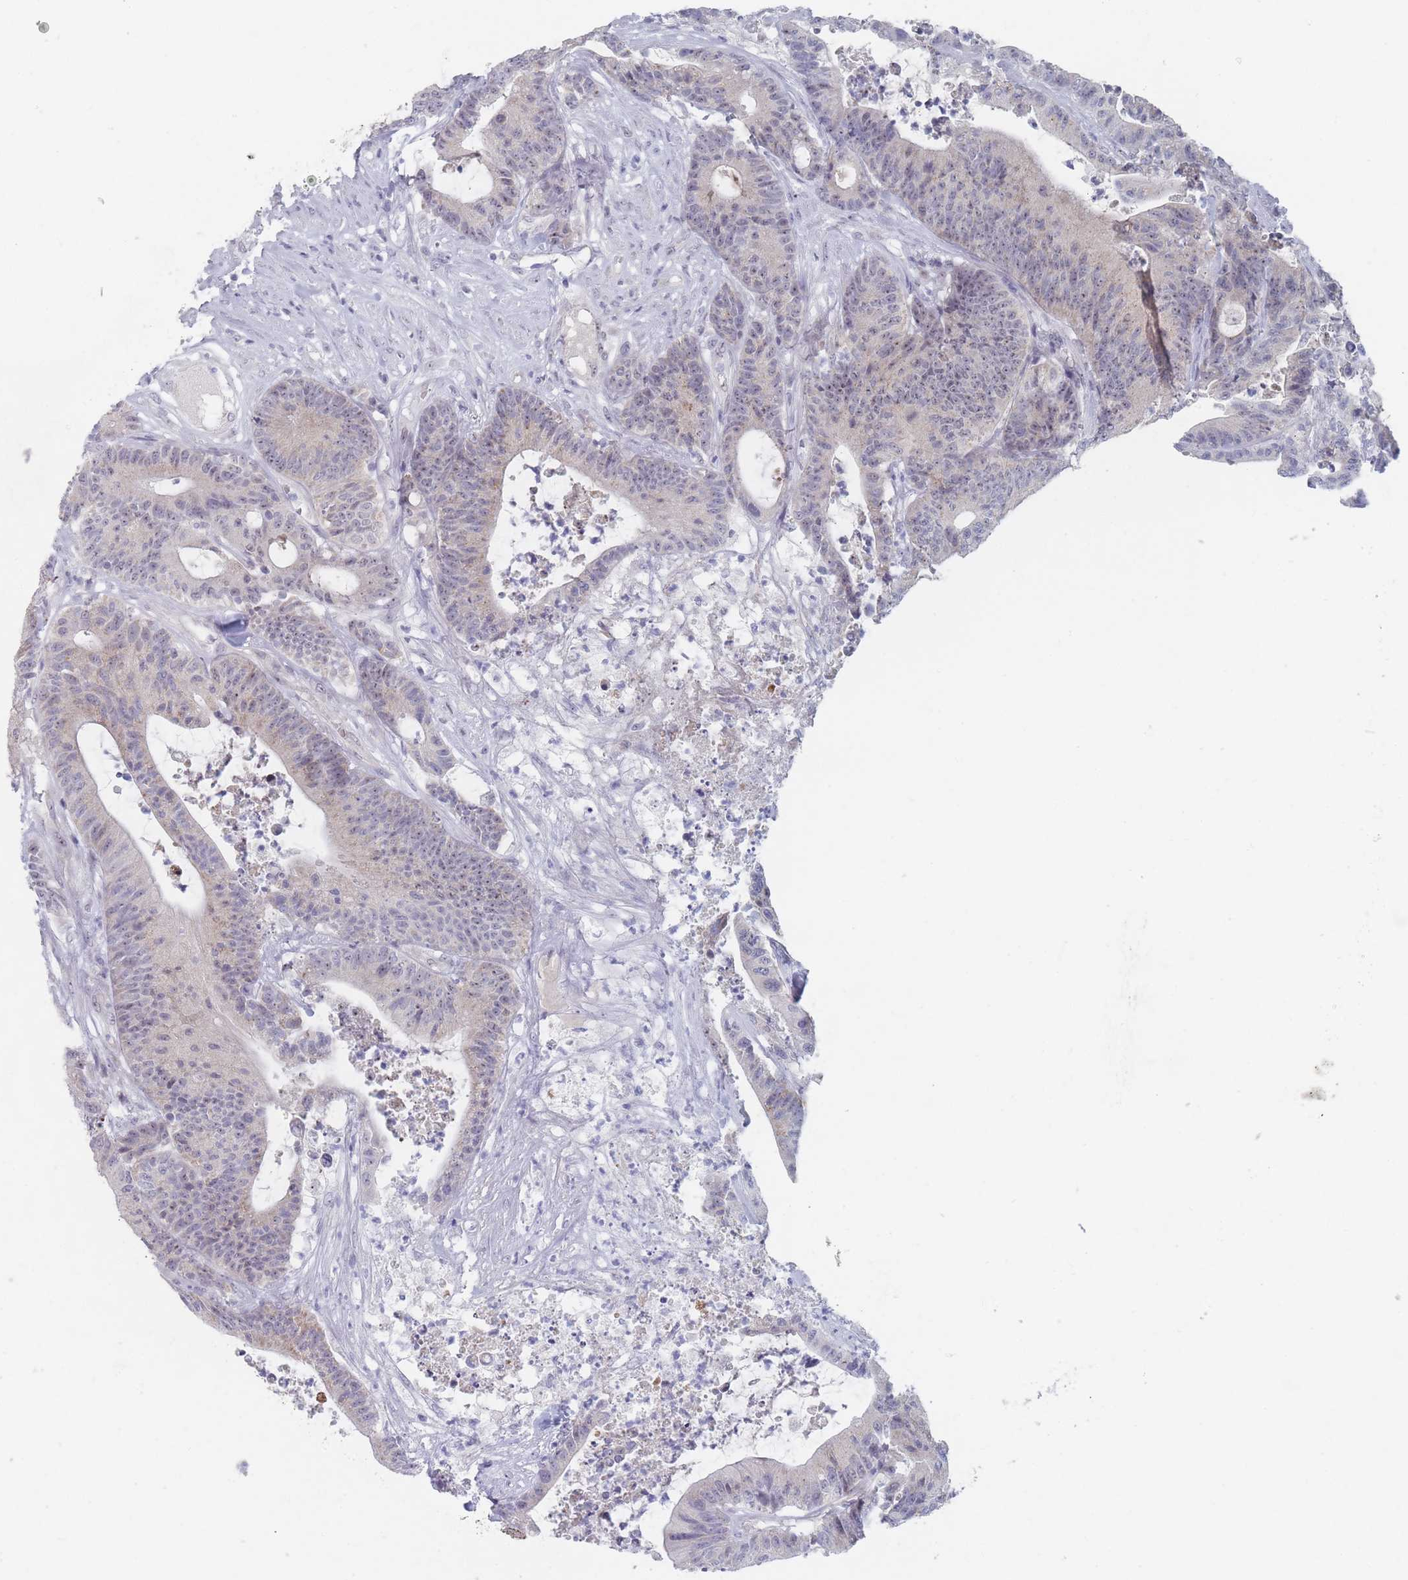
{"staining": {"intensity": "negative", "quantity": "none", "location": "none"}, "tissue": "colorectal cancer", "cell_type": "Tumor cells", "image_type": "cancer", "snomed": [{"axis": "morphology", "description": "Adenocarcinoma, NOS"}, {"axis": "topography", "description": "Colon"}], "caption": "A histopathology image of adenocarcinoma (colorectal) stained for a protein demonstrates no brown staining in tumor cells. (DAB immunohistochemistry (IHC), high magnification).", "gene": "RNF8", "patient": {"sex": "female", "age": 84}}